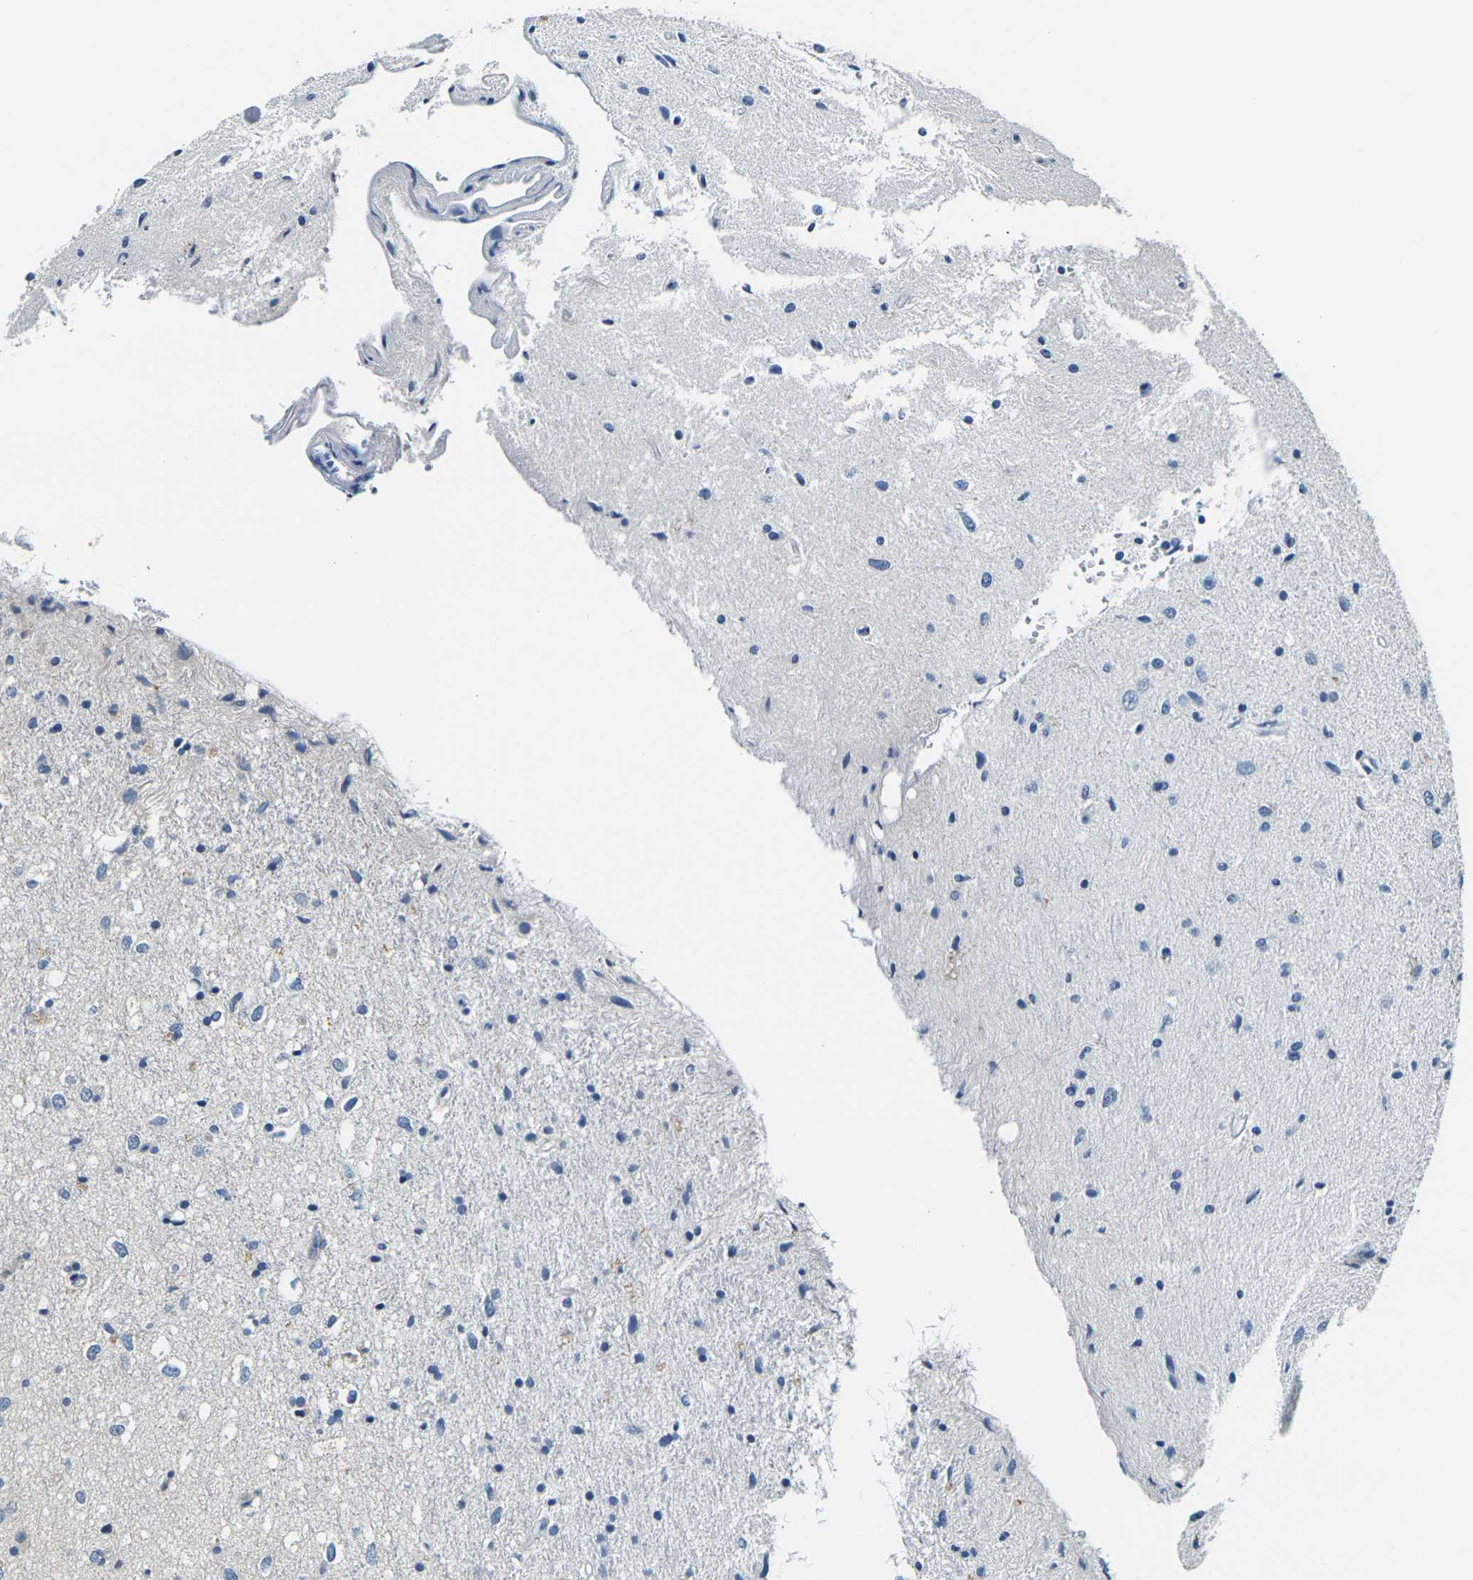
{"staining": {"intensity": "negative", "quantity": "none", "location": "none"}, "tissue": "glioma", "cell_type": "Tumor cells", "image_type": "cancer", "snomed": [{"axis": "morphology", "description": "Glioma, malignant, Low grade"}, {"axis": "topography", "description": "Brain"}], "caption": "This is a photomicrograph of immunohistochemistry (IHC) staining of glioma, which shows no staining in tumor cells.", "gene": "SHISAL2B", "patient": {"sex": "male", "age": 77}}